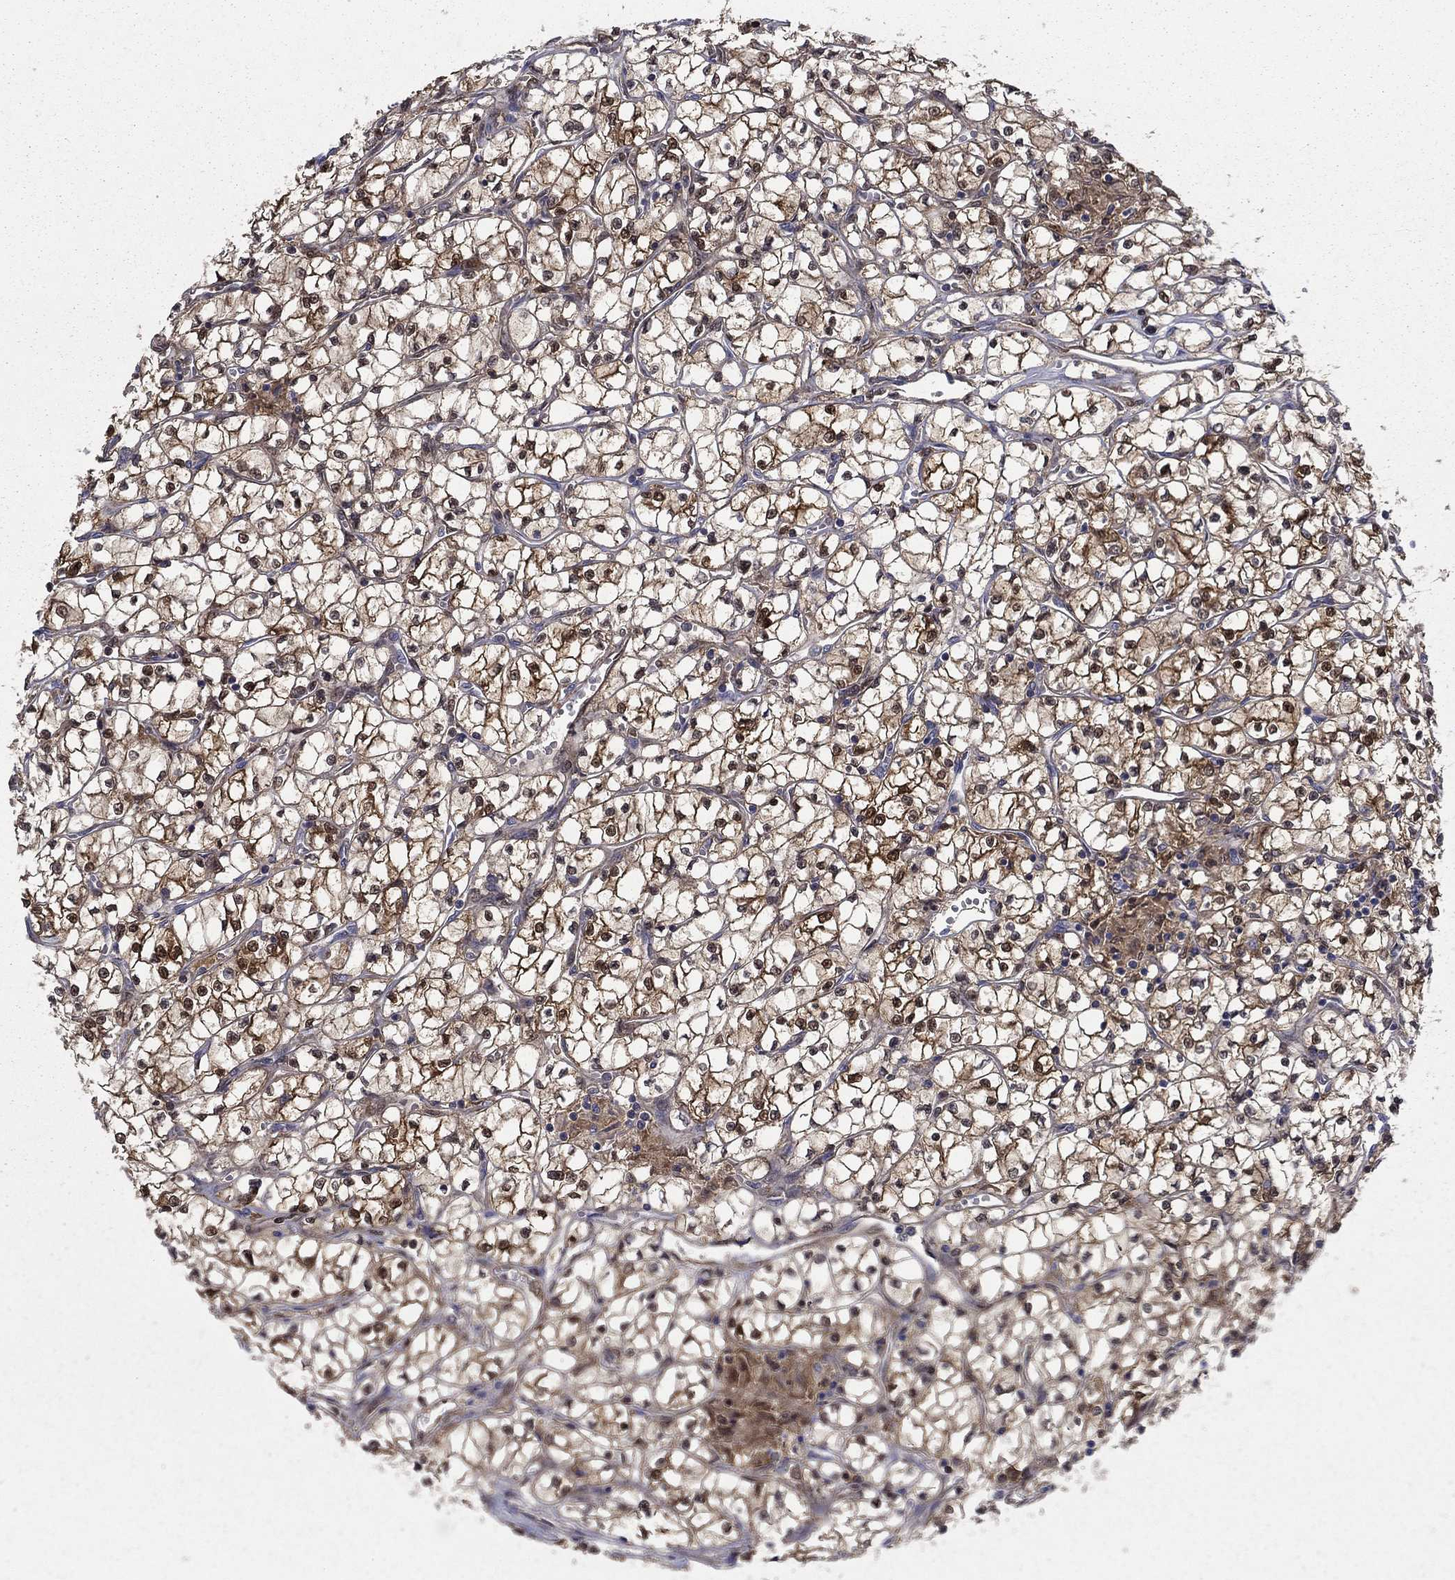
{"staining": {"intensity": "strong", "quantity": ">75%", "location": "cytoplasmic/membranous,nuclear"}, "tissue": "renal cancer", "cell_type": "Tumor cells", "image_type": "cancer", "snomed": [{"axis": "morphology", "description": "Adenocarcinoma, NOS"}, {"axis": "topography", "description": "Kidney"}], "caption": "The image demonstrates a brown stain indicating the presence of a protein in the cytoplasmic/membranous and nuclear of tumor cells in renal cancer.", "gene": "NIT2", "patient": {"sex": "female", "age": 64}}